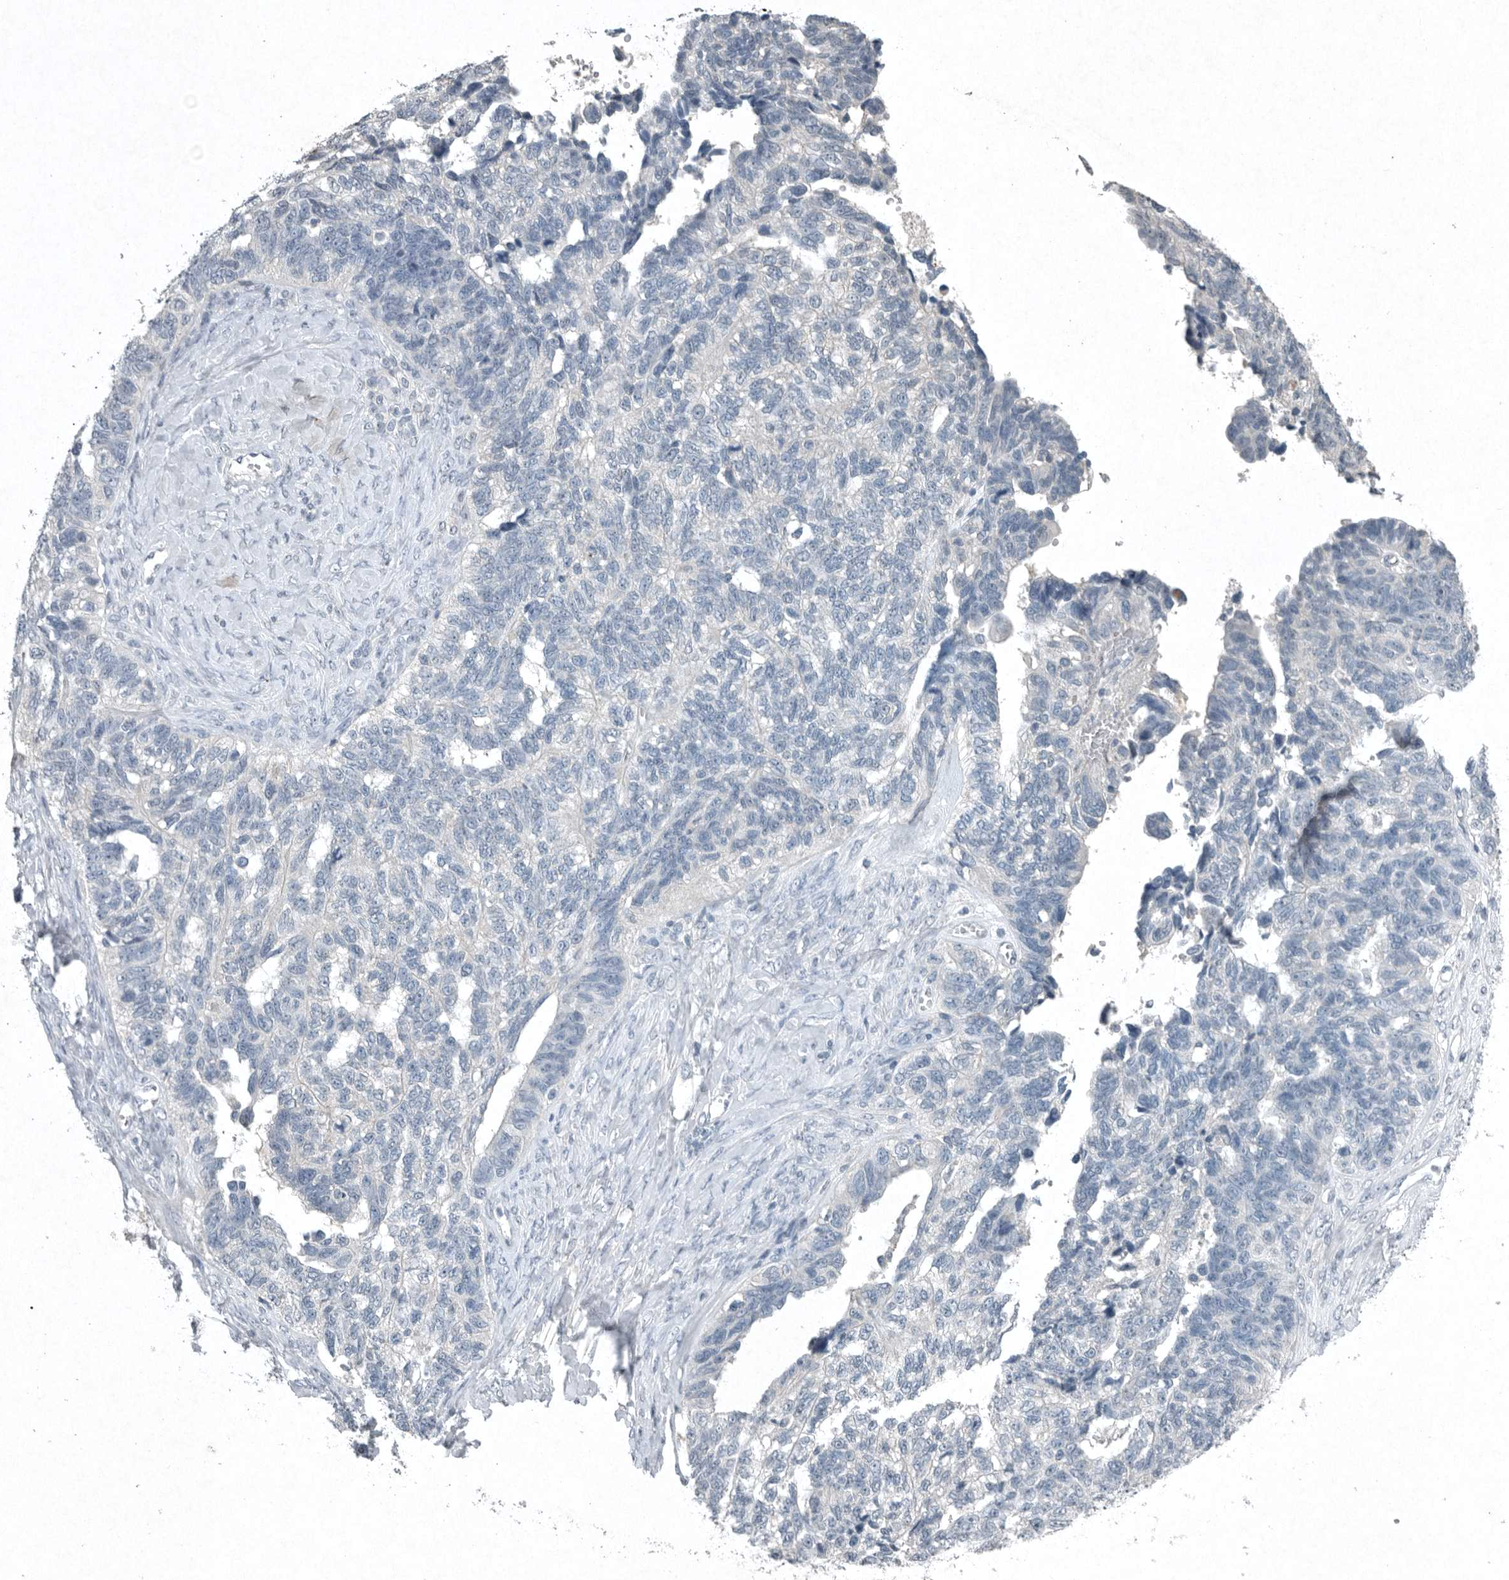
{"staining": {"intensity": "negative", "quantity": "none", "location": "none"}, "tissue": "ovarian cancer", "cell_type": "Tumor cells", "image_type": "cancer", "snomed": [{"axis": "morphology", "description": "Cystadenocarcinoma, serous, NOS"}, {"axis": "topography", "description": "Ovary"}], "caption": "Ovarian cancer was stained to show a protein in brown. There is no significant positivity in tumor cells.", "gene": "IL20", "patient": {"sex": "female", "age": 79}}